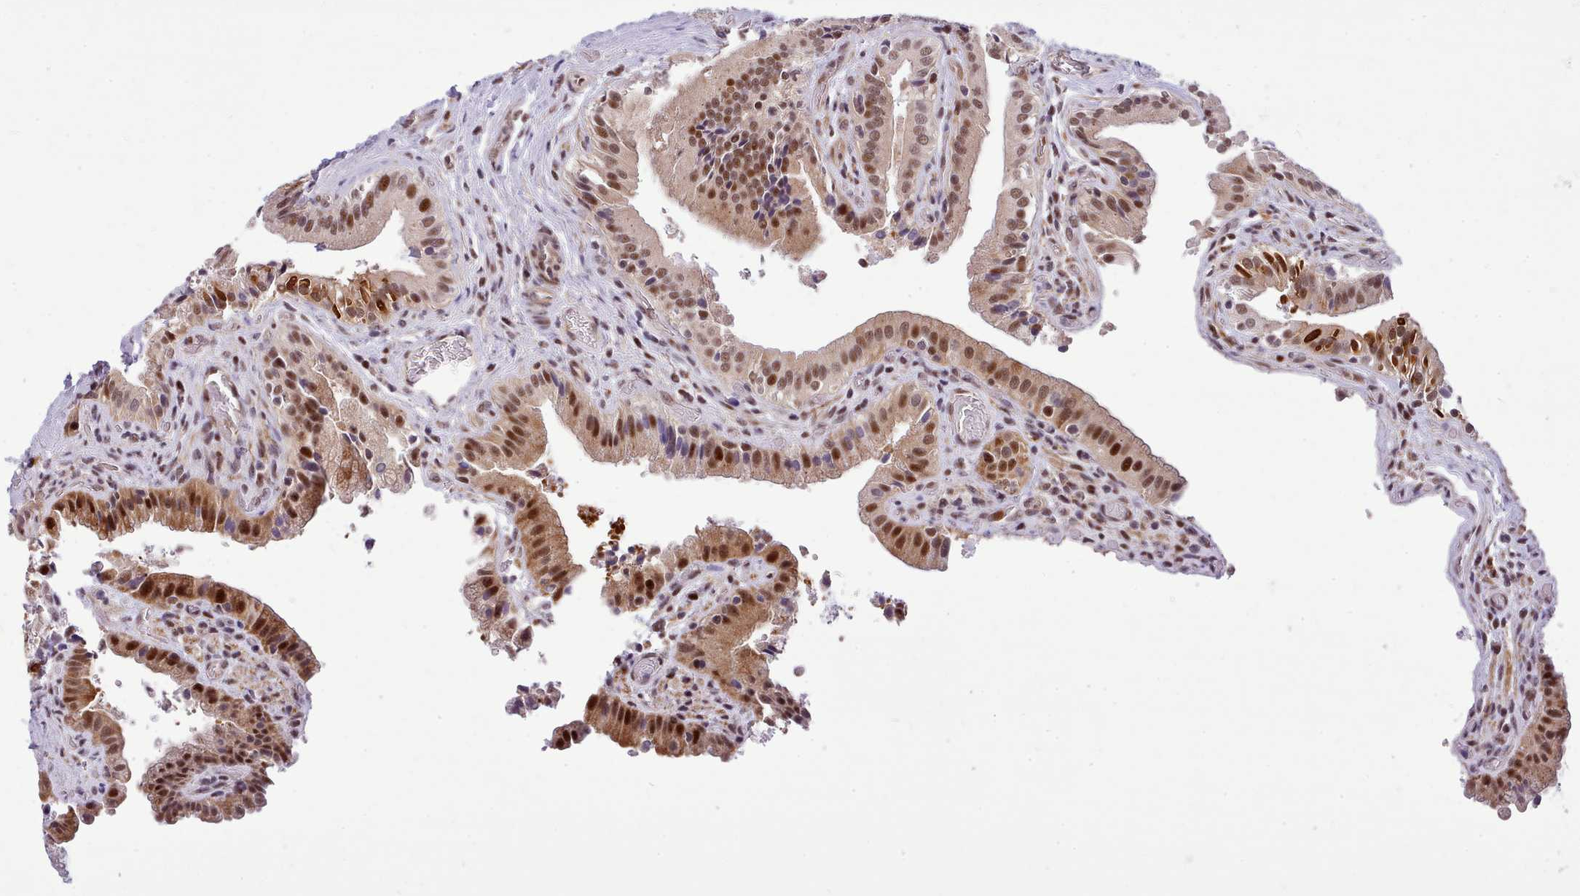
{"staining": {"intensity": "strong", "quantity": ">75%", "location": "cytoplasmic/membranous,nuclear"}, "tissue": "gallbladder", "cell_type": "Glandular cells", "image_type": "normal", "snomed": [{"axis": "morphology", "description": "Normal tissue, NOS"}, {"axis": "topography", "description": "Gallbladder"}], "caption": "Strong cytoplasmic/membranous,nuclear positivity is identified in about >75% of glandular cells in benign gallbladder.", "gene": "HOXB7", "patient": {"sex": "male", "age": 24}}